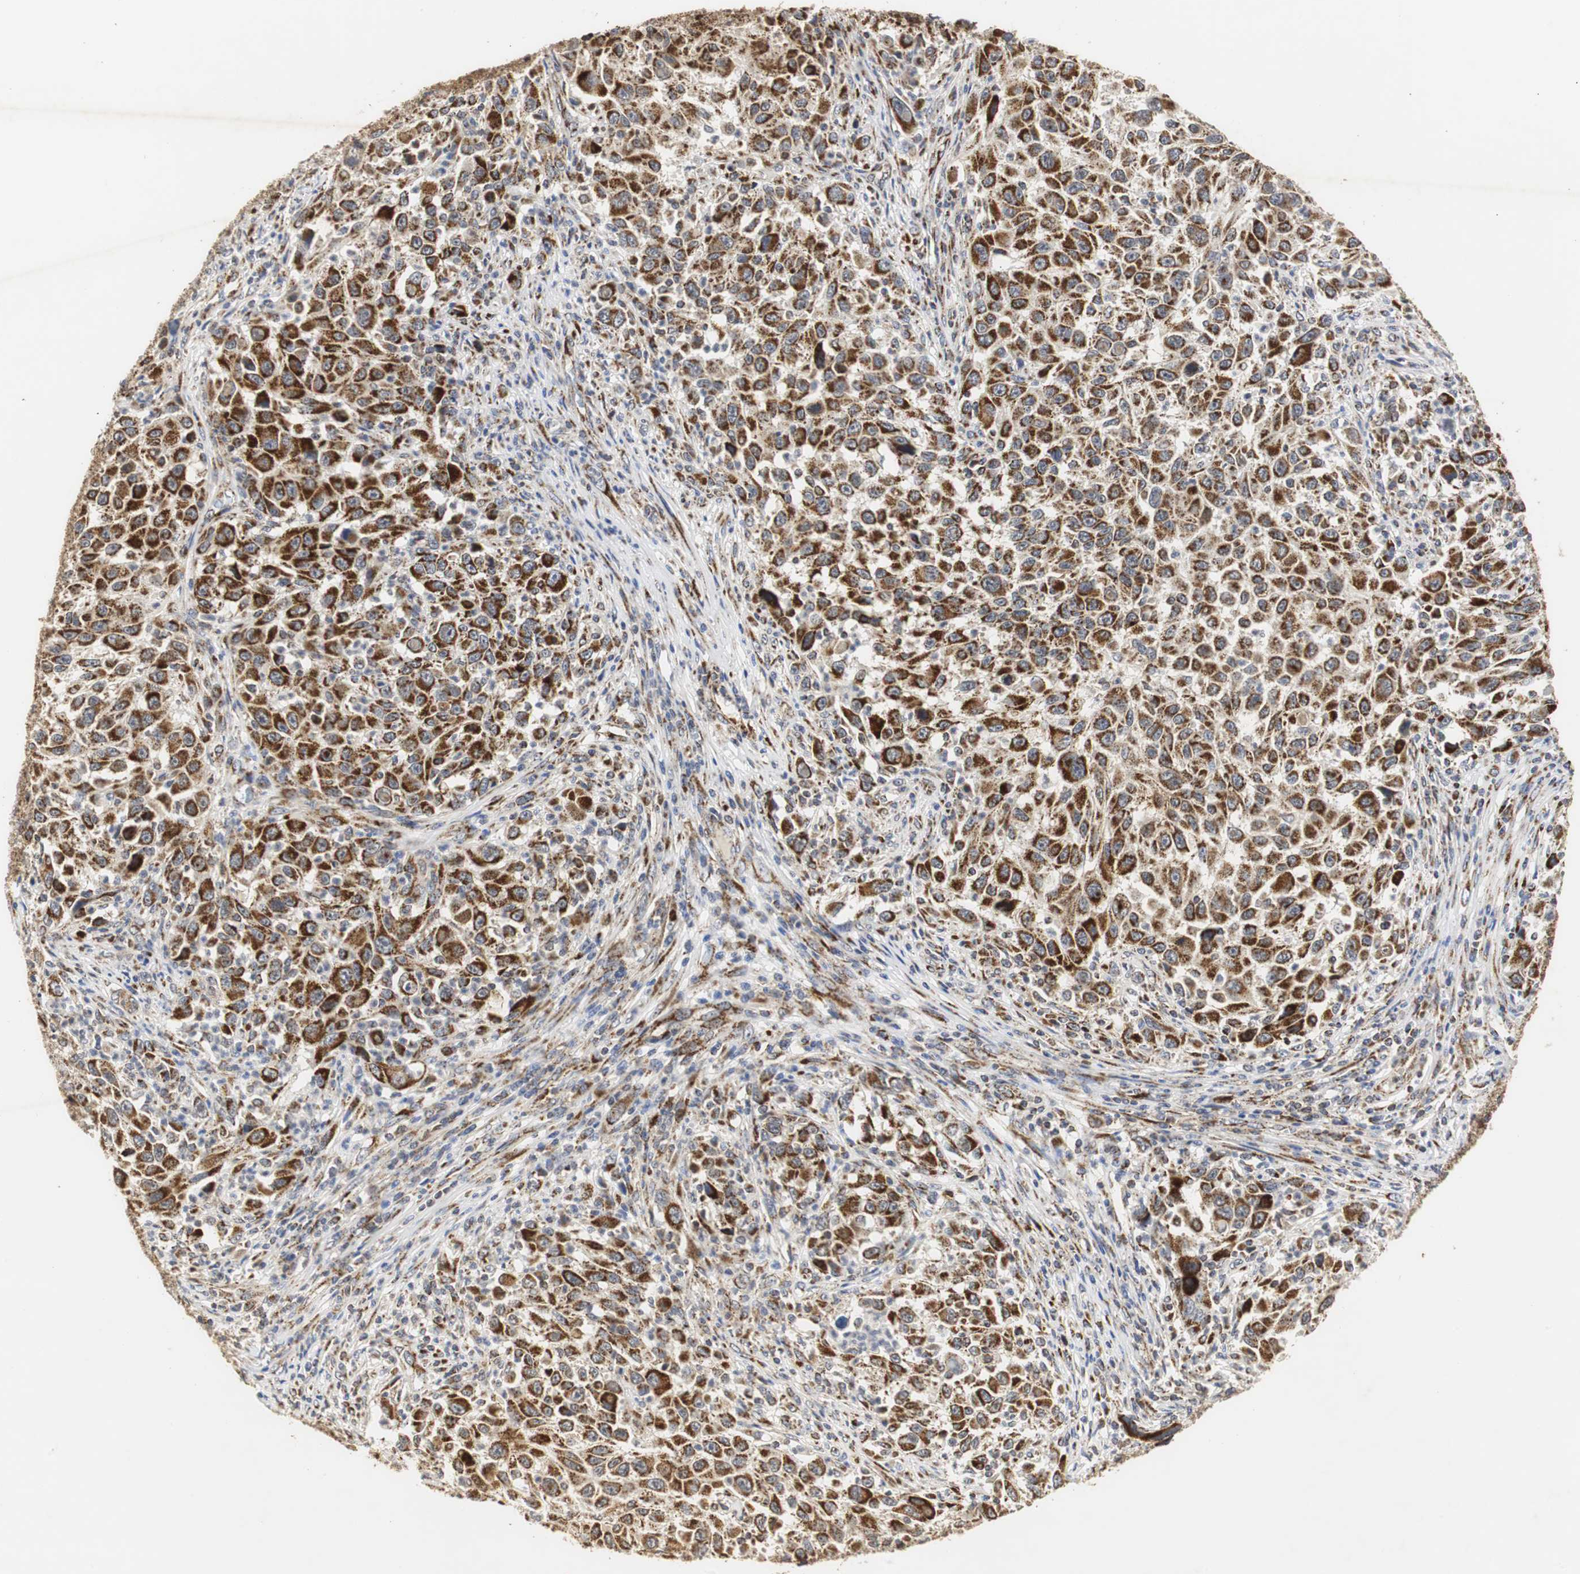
{"staining": {"intensity": "strong", "quantity": ">75%", "location": "cytoplasmic/membranous"}, "tissue": "melanoma", "cell_type": "Tumor cells", "image_type": "cancer", "snomed": [{"axis": "morphology", "description": "Malignant melanoma, Metastatic site"}, {"axis": "topography", "description": "Lymph node"}], "caption": "Strong cytoplasmic/membranous positivity for a protein is seen in approximately >75% of tumor cells of malignant melanoma (metastatic site) using IHC.", "gene": "HSD17B10", "patient": {"sex": "male", "age": 61}}